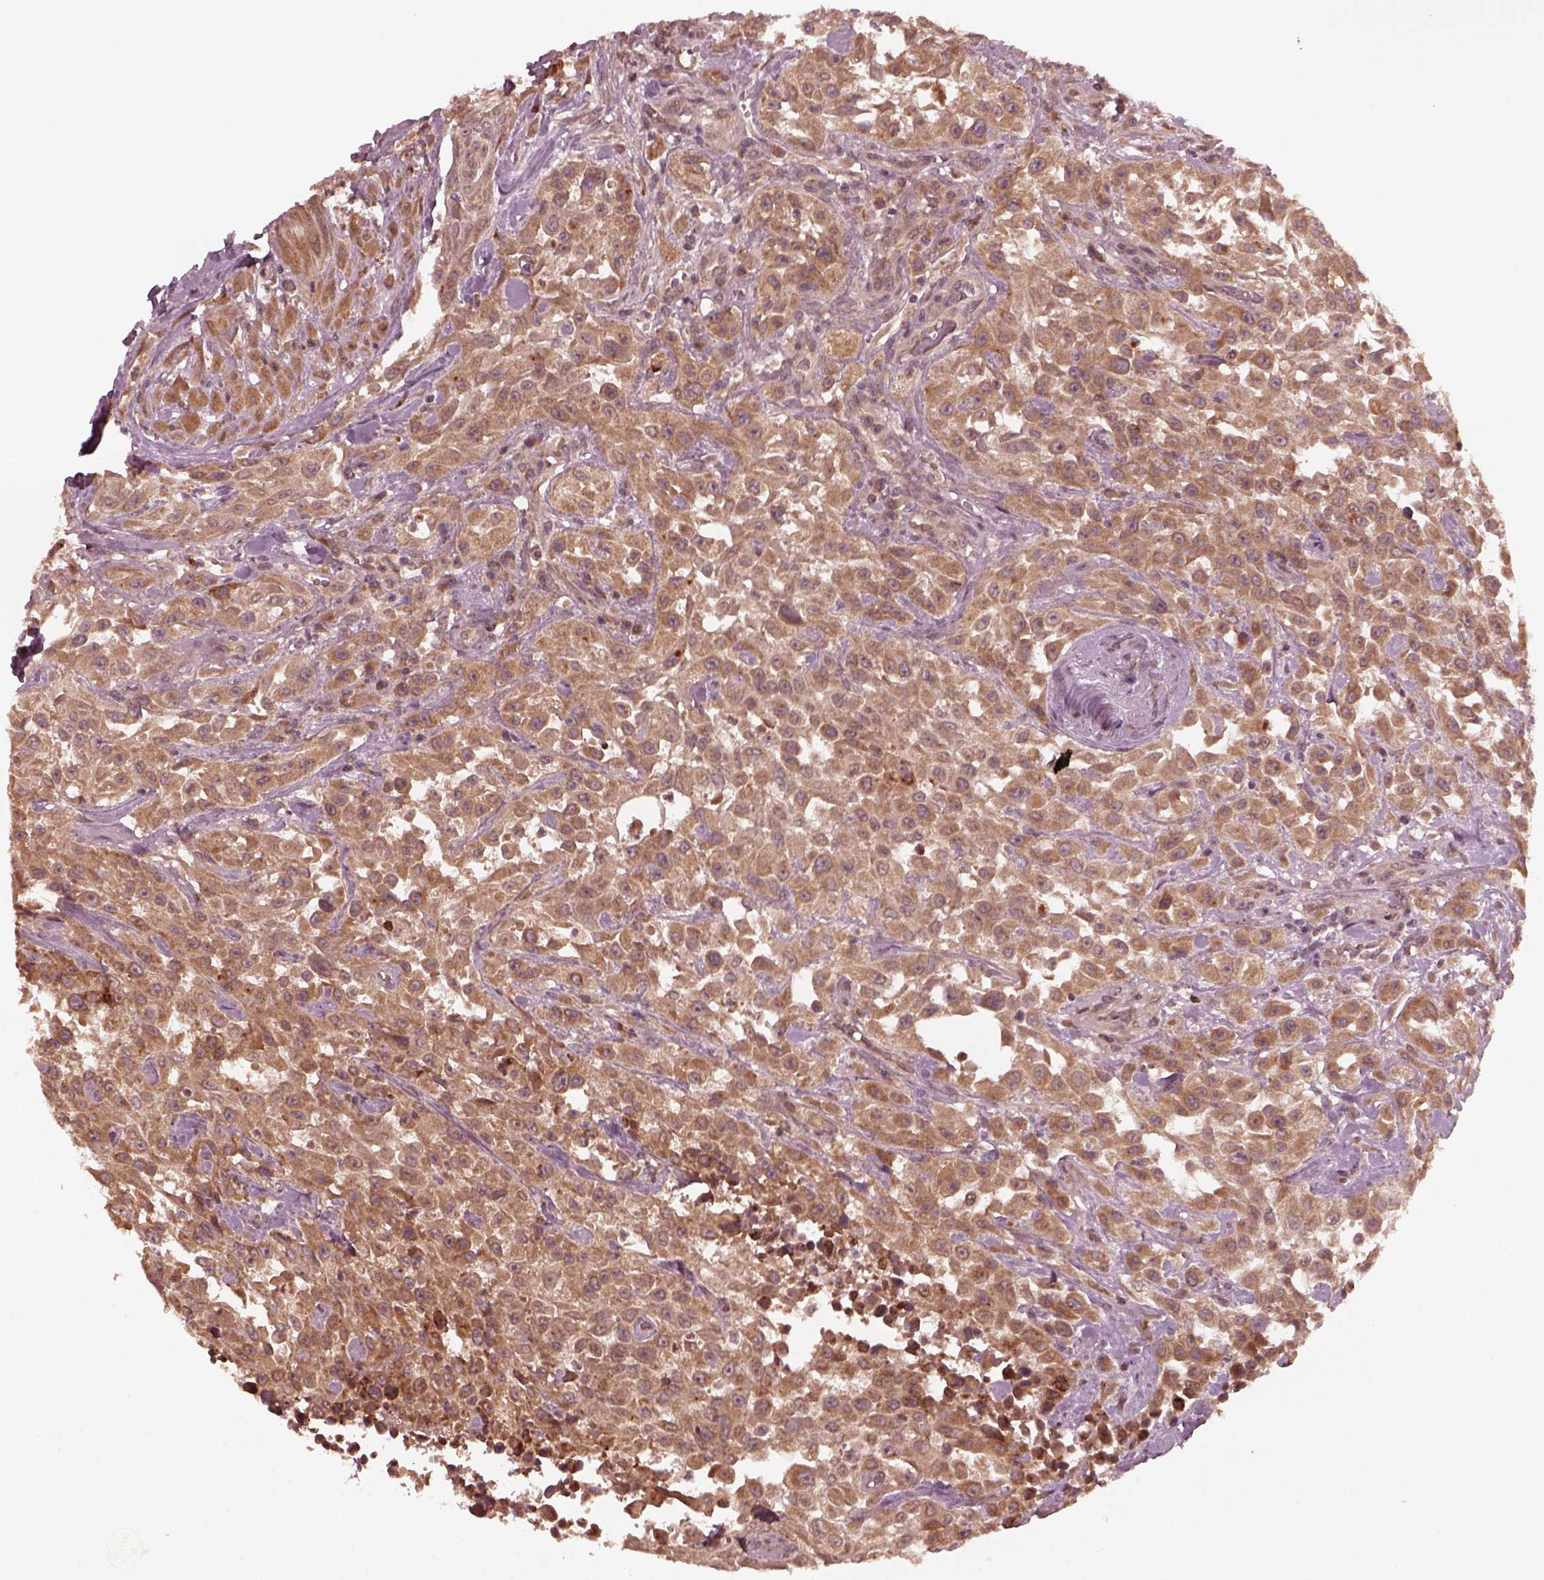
{"staining": {"intensity": "moderate", "quantity": ">75%", "location": "cytoplasmic/membranous"}, "tissue": "urothelial cancer", "cell_type": "Tumor cells", "image_type": "cancer", "snomed": [{"axis": "morphology", "description": "Urothelial carcinoma, High grade"}, {"axis": "topography", "description": "Urinary bladder"}], "caption": "Immunohistochemistry (DAB) staining of urothelial cancer reveals moderate cytoplasmic/membranous protein expression in about >75% of tumor cells. (DAB (3,3'-diaminobenzidine) = brown stain, brightfield microscopy at high magnification).", "gene": "FAF2", "patient": {"sex": "male", "age": 79}}